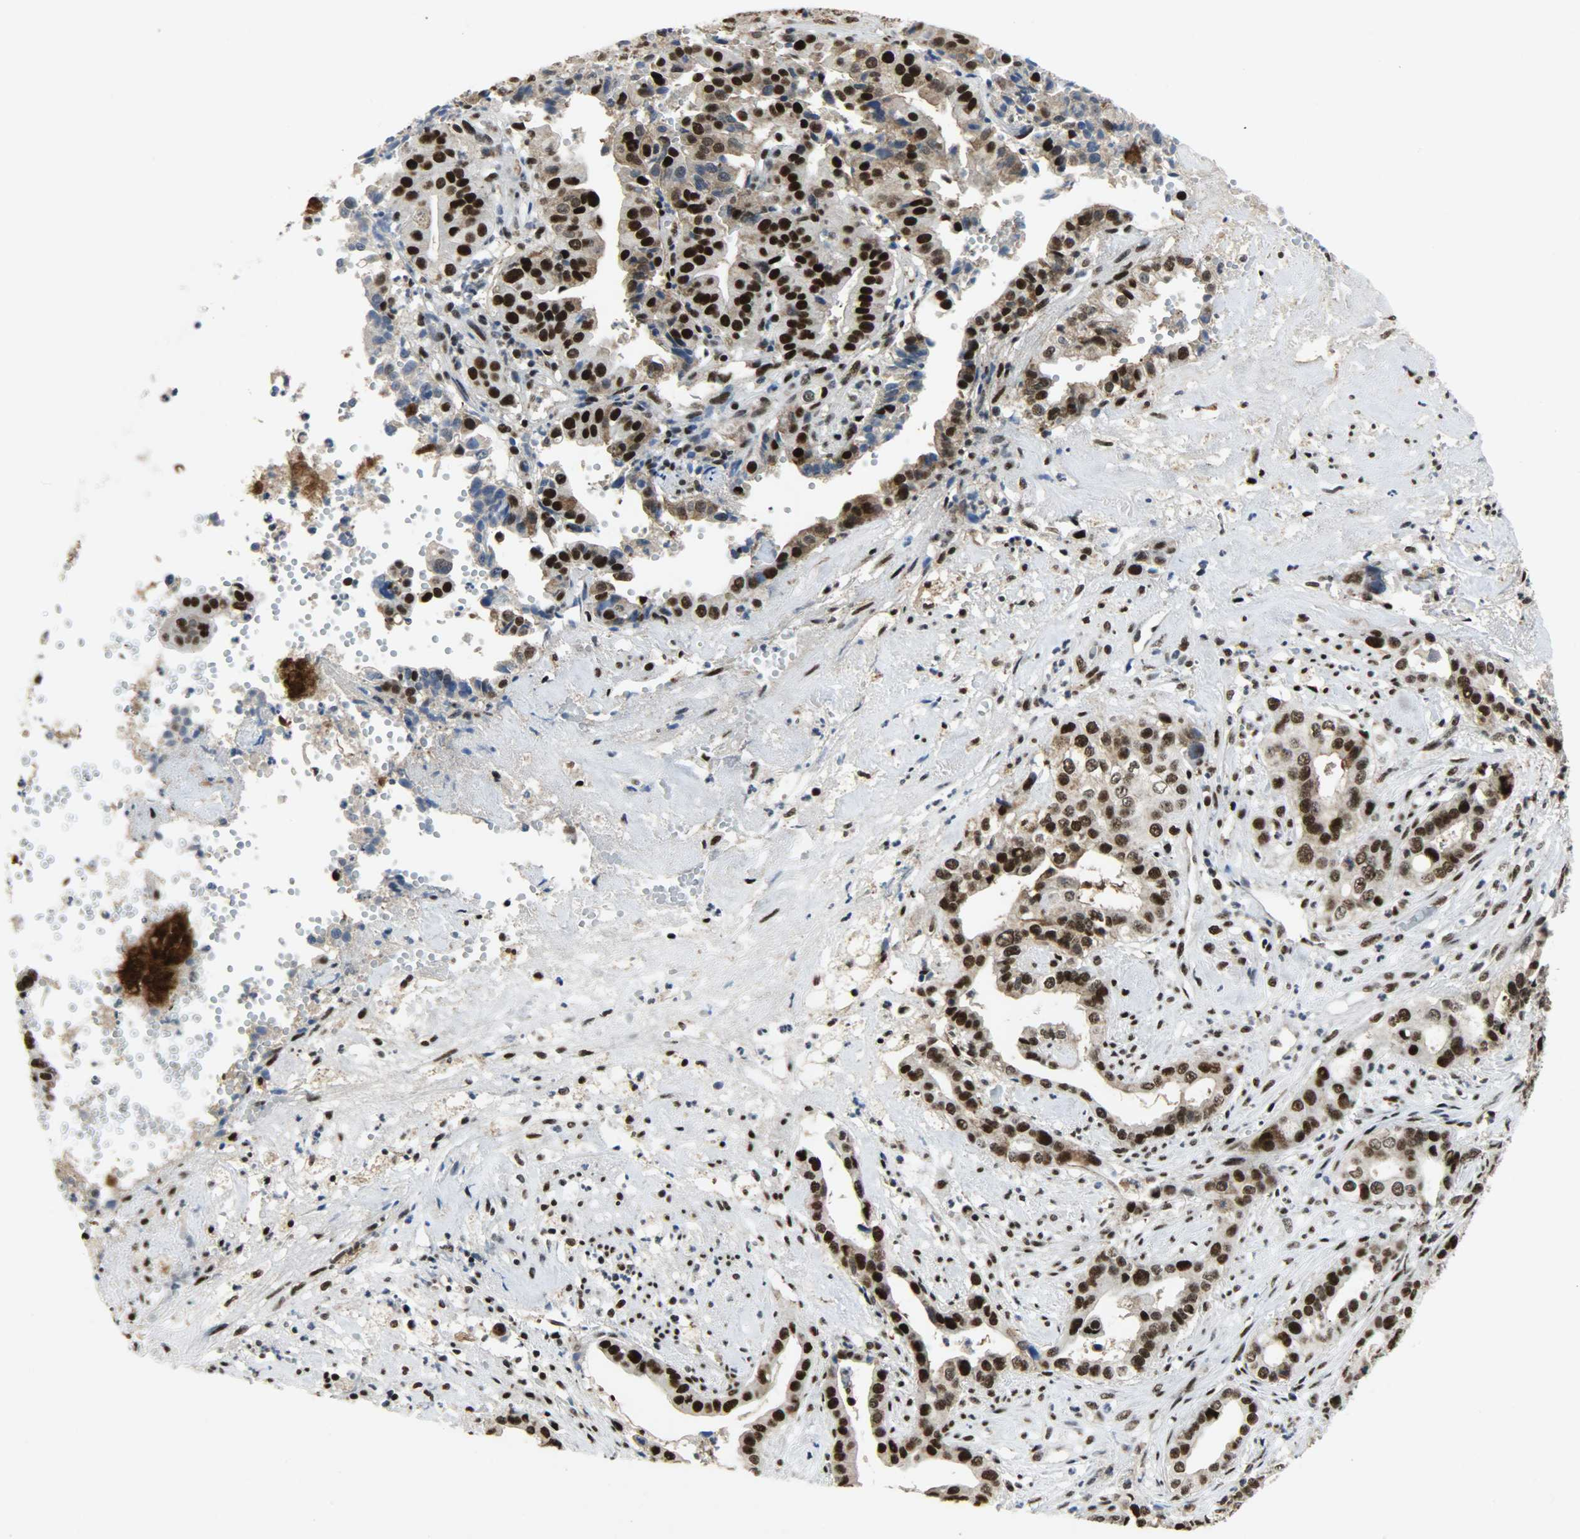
{"staining": {"intensity": "strong", "quantity": ">75%", "location": "cytoplasmic/membranous,nuclear"}, "tissue": "liver cancer", "cell_type": "Tumor cells", "image_type": "cancer", "snomed": [{"axis": "morphology", "description": "Cholangiocarcinoma"}, {"axis": "topography", "description": "Liver"}], "caption": "Brown immunohistochemical staining in liver cholangiocarcinoma exhibits strong cytoplasmic/membranous and nuclear expression in about >75% of tumor cells.", "gene": "SSB", "patient": {"sex": "female", "age": 61}}